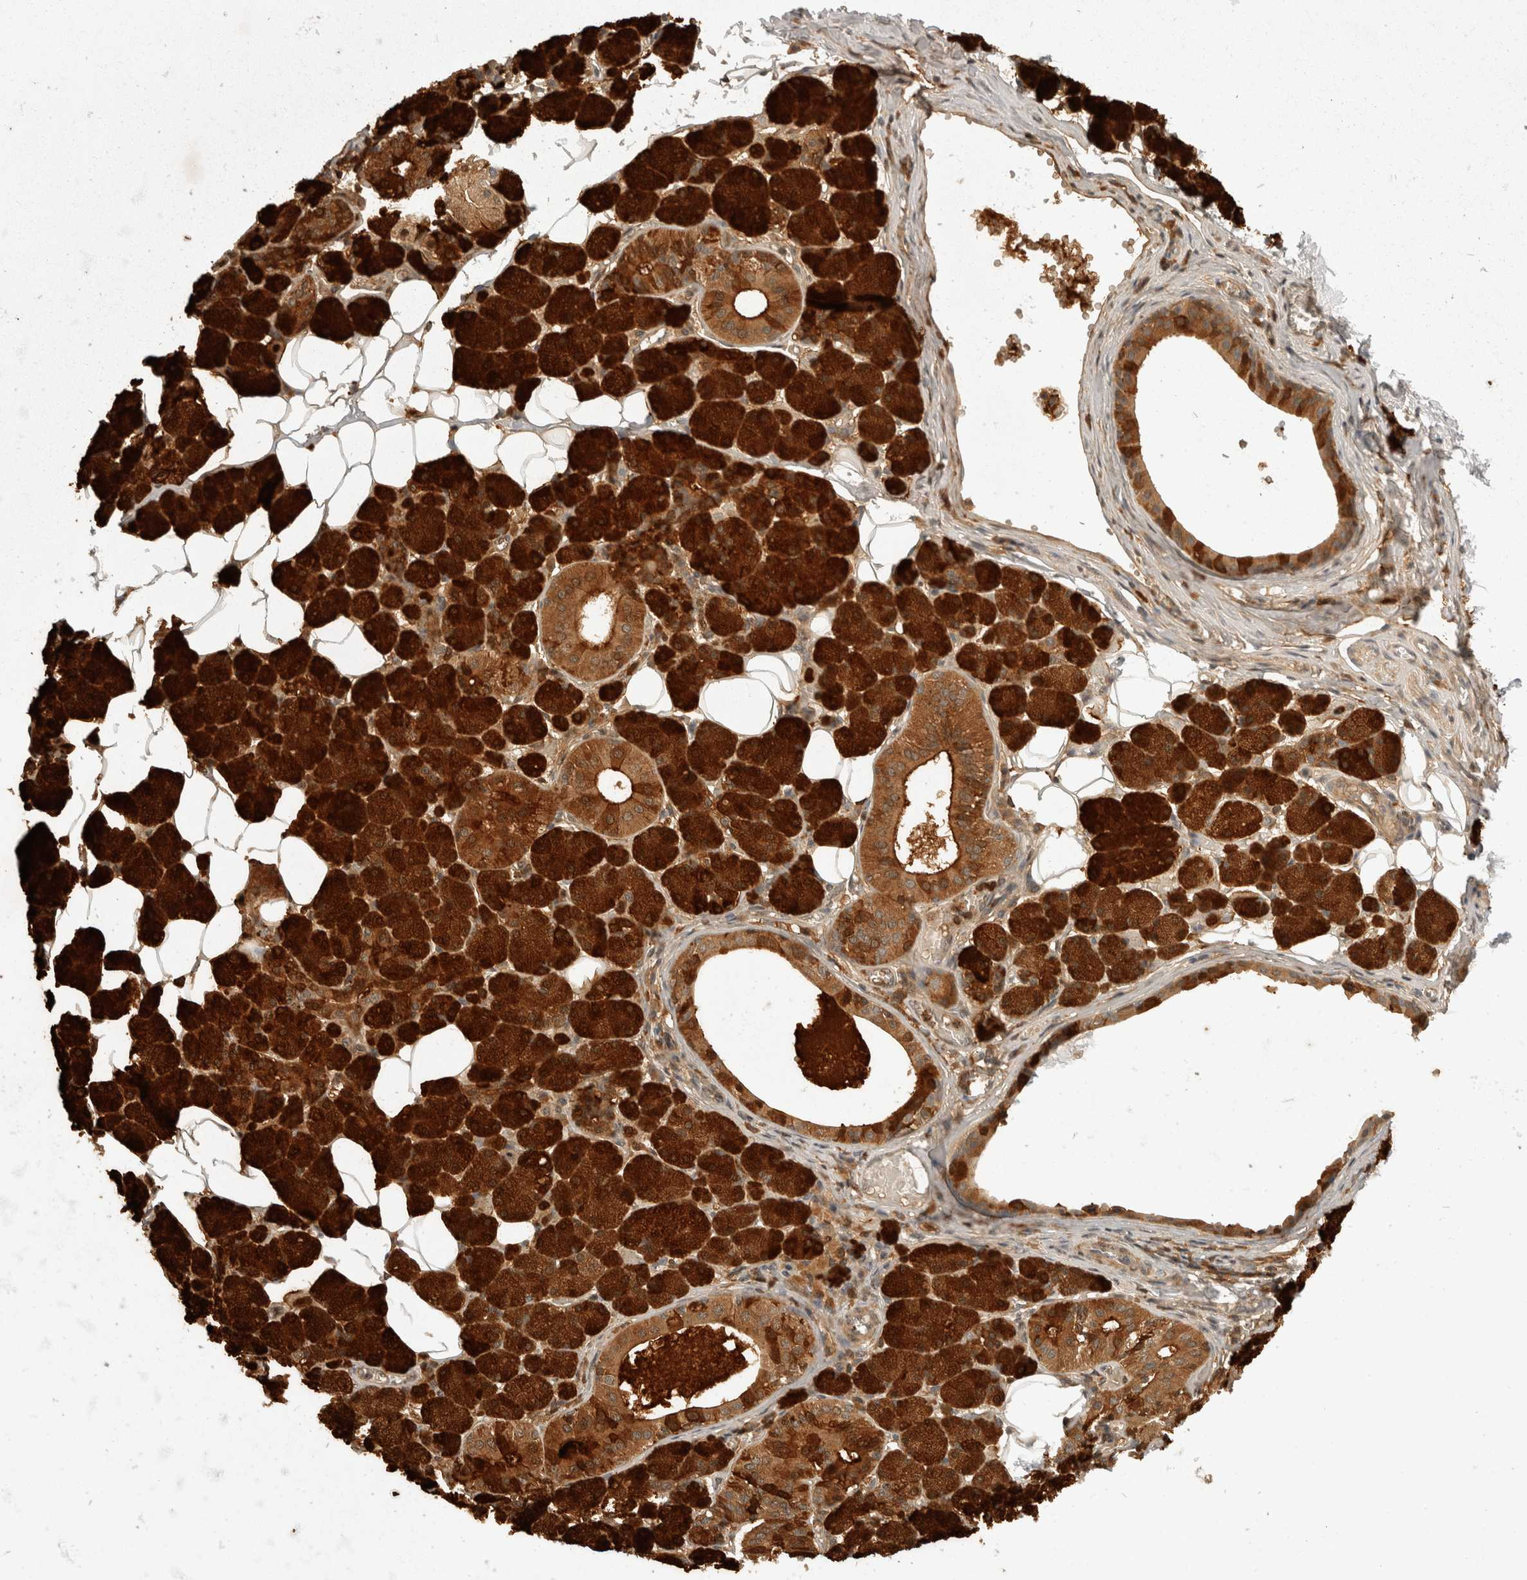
{"staining": {"intensity": "strong", "quantity": ">75%", "location": "cytoplasmic/membranous"}, "tissue": "salivary gland", "cell_type": "Glandular cells", "image_type": "normal", "snomed": [{"axis": "morphology", "description": "Normal tissue, NOS"}, {"axis": "topography", "description": "Salivary gland"}], "caption": "A brown stain labels strong cytoplasmic/membranous staining of a protein in glandular cells of benign salivary gland. (brown staining indicates protein expression, while blue staining denotes nuclei).", "gene": "TOM1L2", "patient": {"sex": "female", "age": 33}}